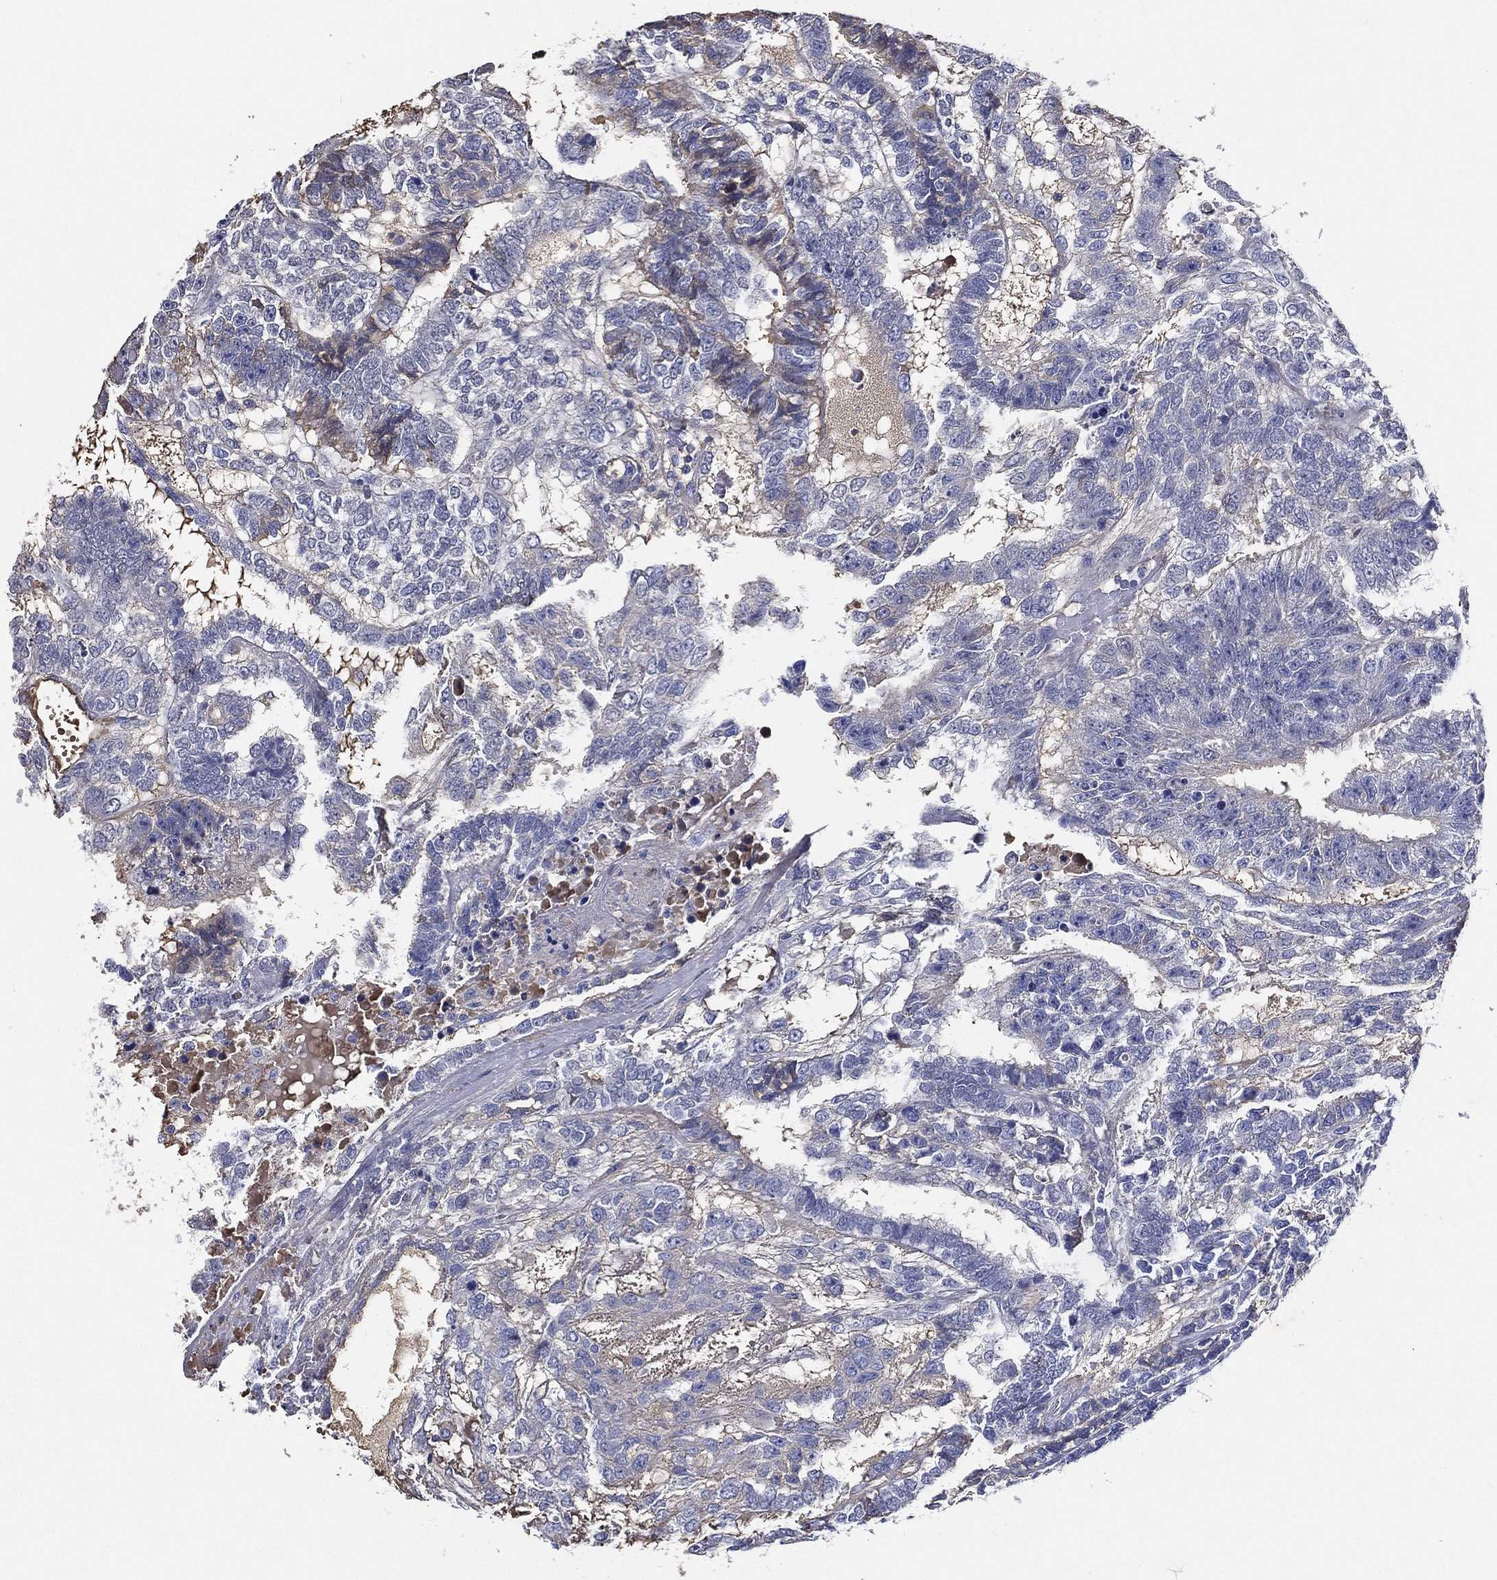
{"staining": {"intensity": "negative", "quantity": "none", "location": "none"}, "tissue": "testis cancer", "cell_type": "Tumor cells", "image_type": "cancer", "snomed": [{"axis": "morphology", "description": "Seminoma, NOS"}, {"axis": "morphology", "description": "Carcinoma, Embryonal, NOS"}, {"axis": "topography", "description": "Testis"}], "caption": "Human testis seminoma stained for a protein using immunohistochemistry displays no positivity in tumor cells.", "gene": "TMPRSS11D", "patient": {"sex": "male", "age": 41}}